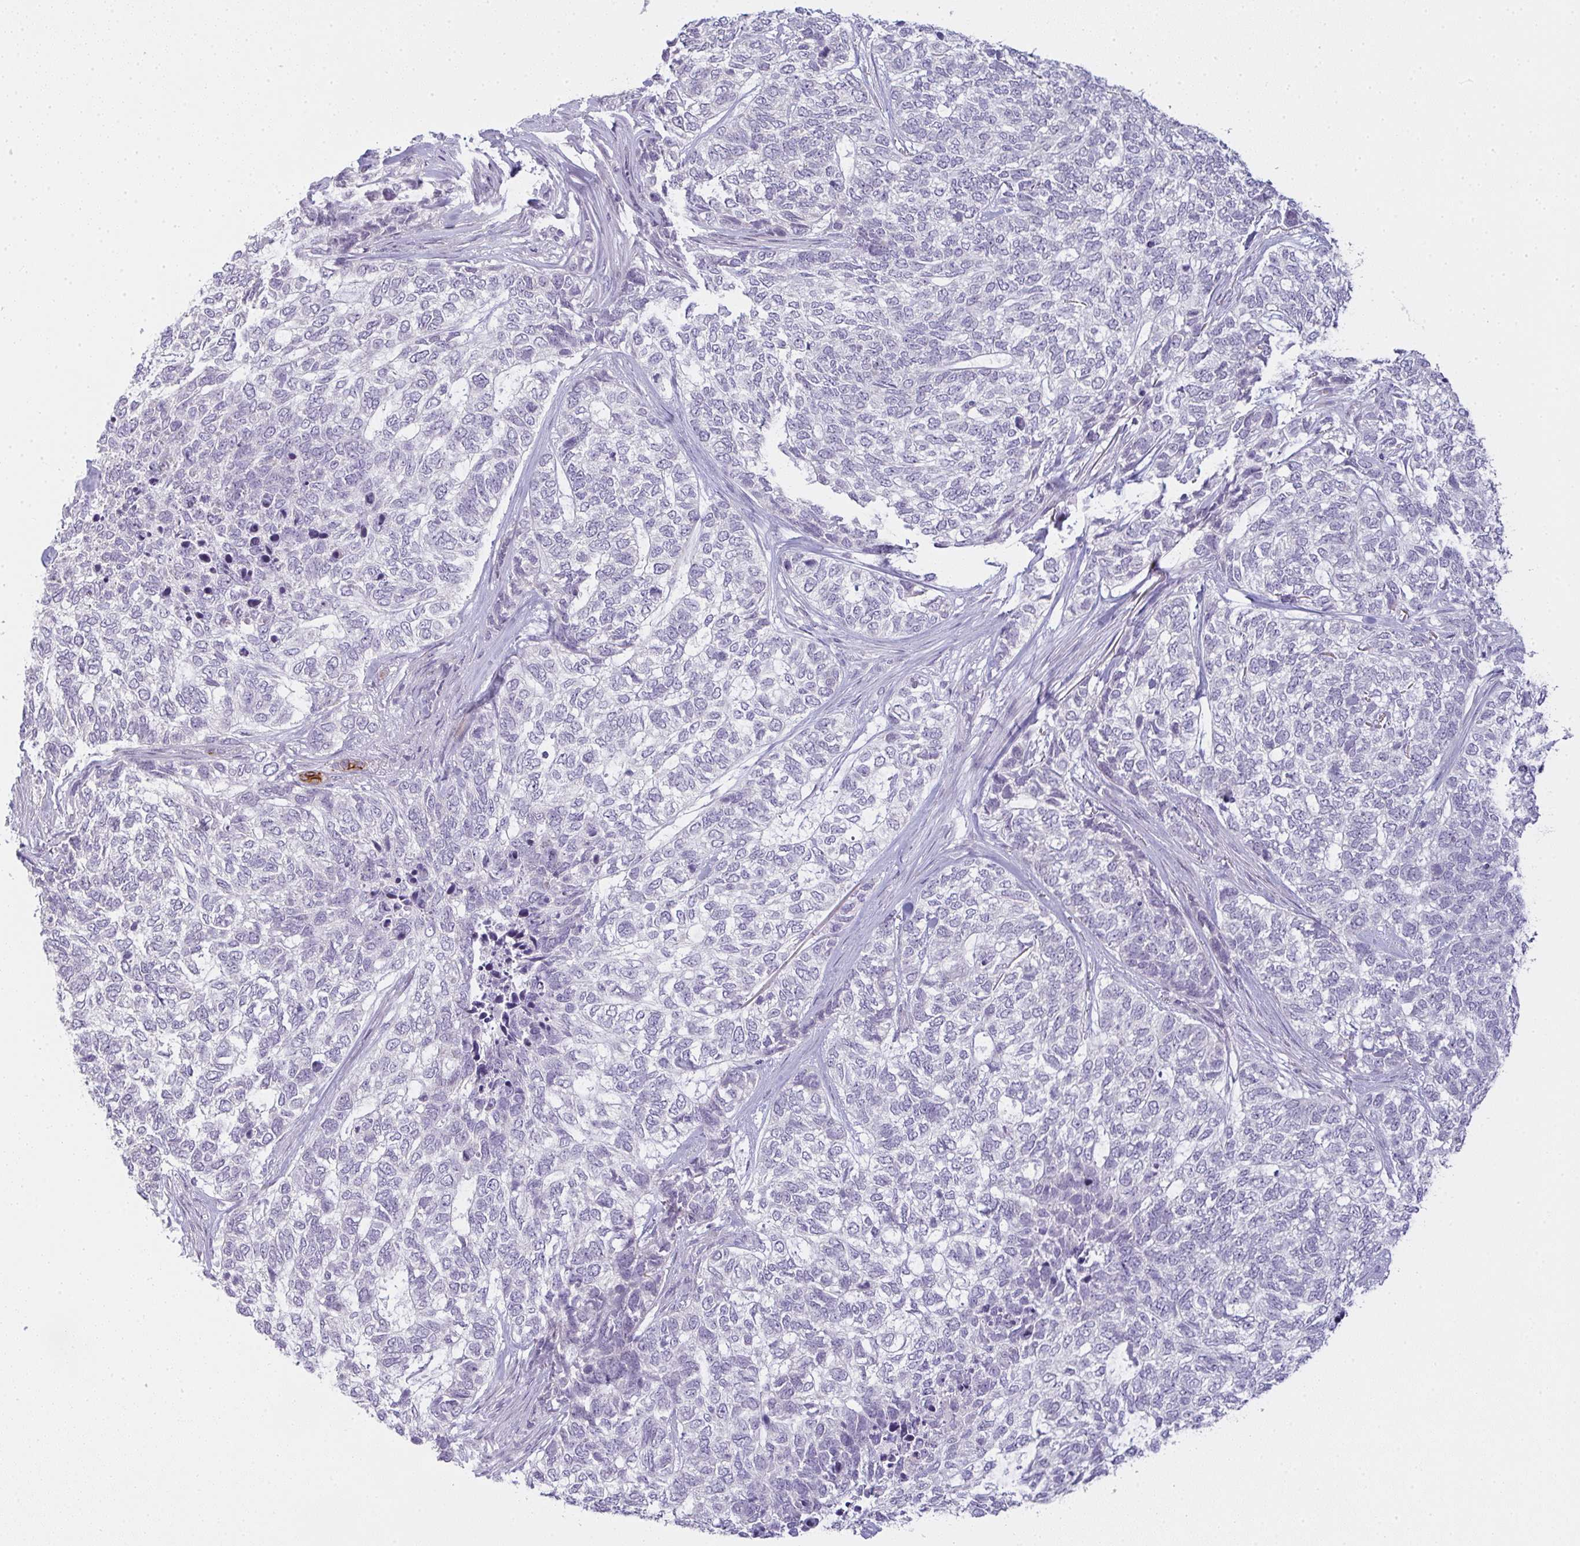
{"staining": {"intensity": "negative", "quantity": "none", "location": "none"}, "tissue": "skin cancer", "cell_type": "Tumor cells", "image_type": "cancer", "snomed": [{"axis": "morphology", "description": "Basal cell carcinoma"}, {"axis": "topography", "description": "Skin"}], "caption": "Tumor cells show no significant staining in skin cancer (basal cell carcinoma). (DAB immunohistochemistry (IHC) with hematoxylin counter stain).", "gene": "SIRPB2", "patient": {"sex": "female", "age": 65}}